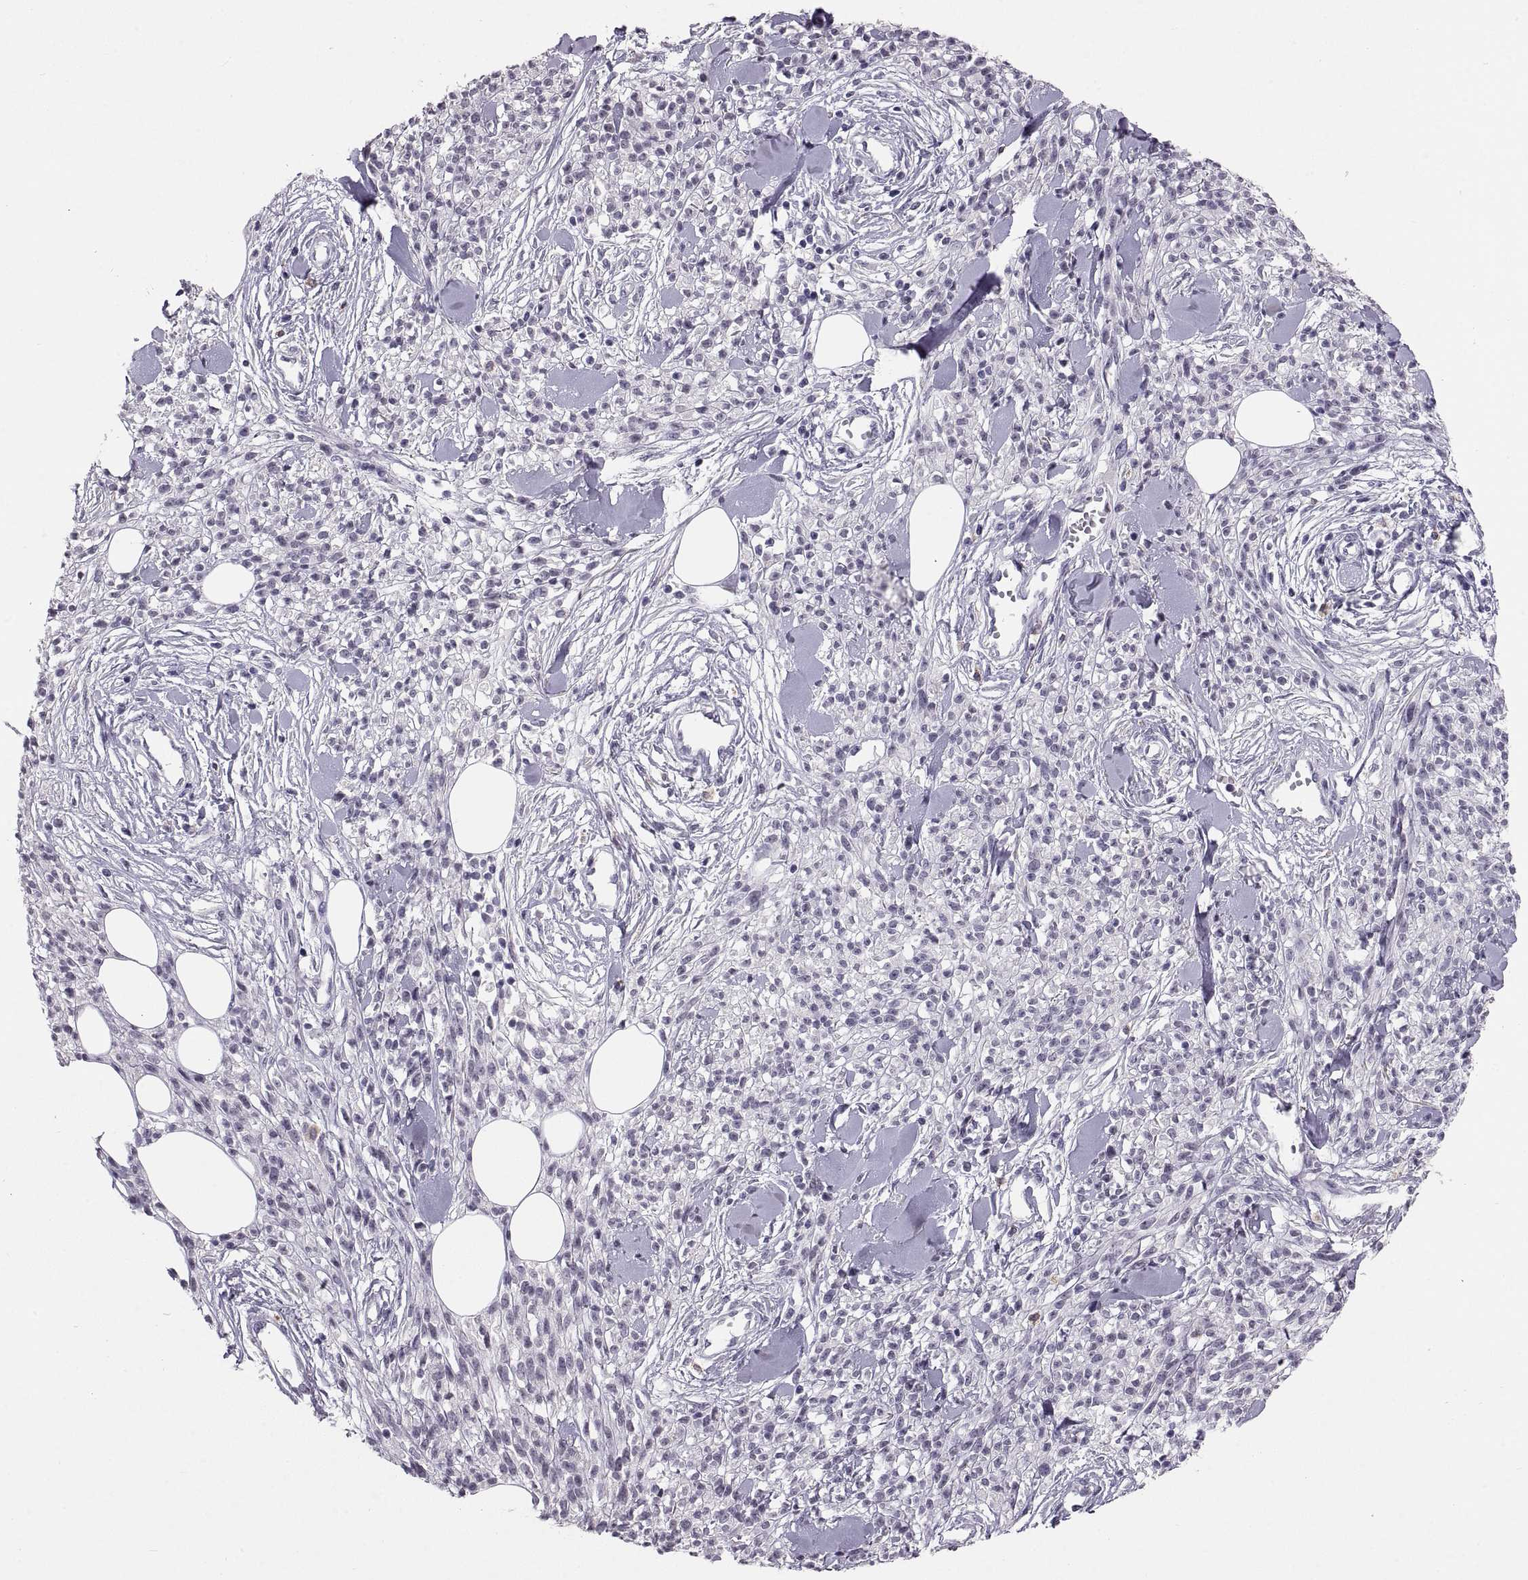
{"staining": {"intensity": "negative", "quantity": "none", "location": "none"}, "tissue": "melanoma", "cell_type": "Tumor cells", "image_type": "cancer", "snomed": [{"axis": "morphology", "description": "Malignant melanoma, NOS"}, {"axis": "topography", "description": "Skin"}, {"axis": "topography", "description": "Skin of trunk"}], "caption": "High magnification brightfield microscopy of melanoma stained with DAB (brown) and counterstained with hematoxylin (blue): tumor cells show no significant expression.", "gene": "MAGEB18", "patient": {"sex": "male", "age": 74}}